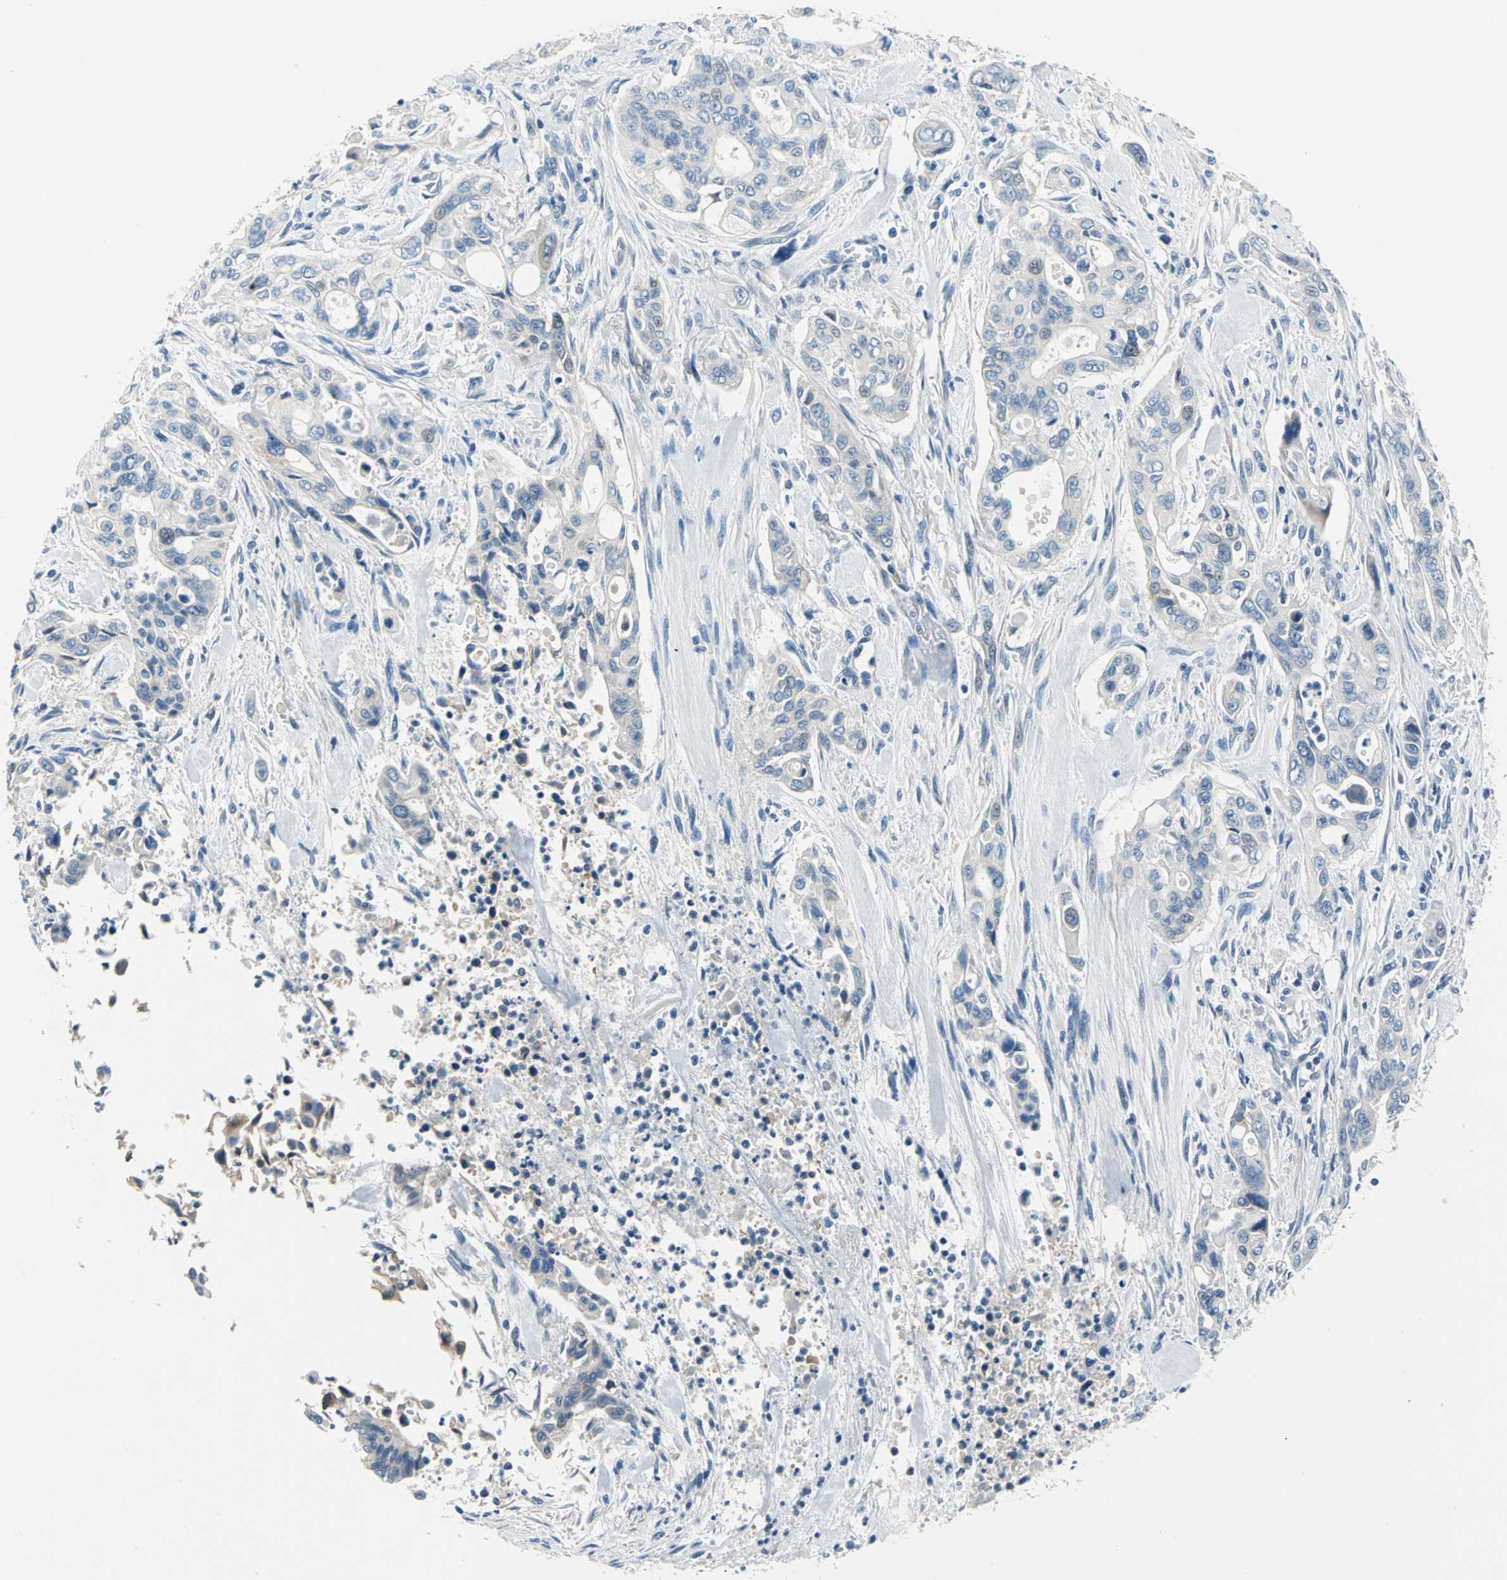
{"staining": {"intensity": "negative", "quantity": "none", "location": "none"}, "tissue": "pancreatic cancer", "cell_type": "Tumor cells", "image_type": "cancer", "snomed": [{"axis": "morphology", "description": "Adenocarcinoma, NOS"}, {"axis": "topography", "description": "Pancreas"}], "caption": "This is an immunohistochemistry photomicrograph of pancreatic cancer (adenocarcinoma). There is no staining in tumor cells.", "gene": "TRIM25", "patient": {"sex": "male", "age": 77}}